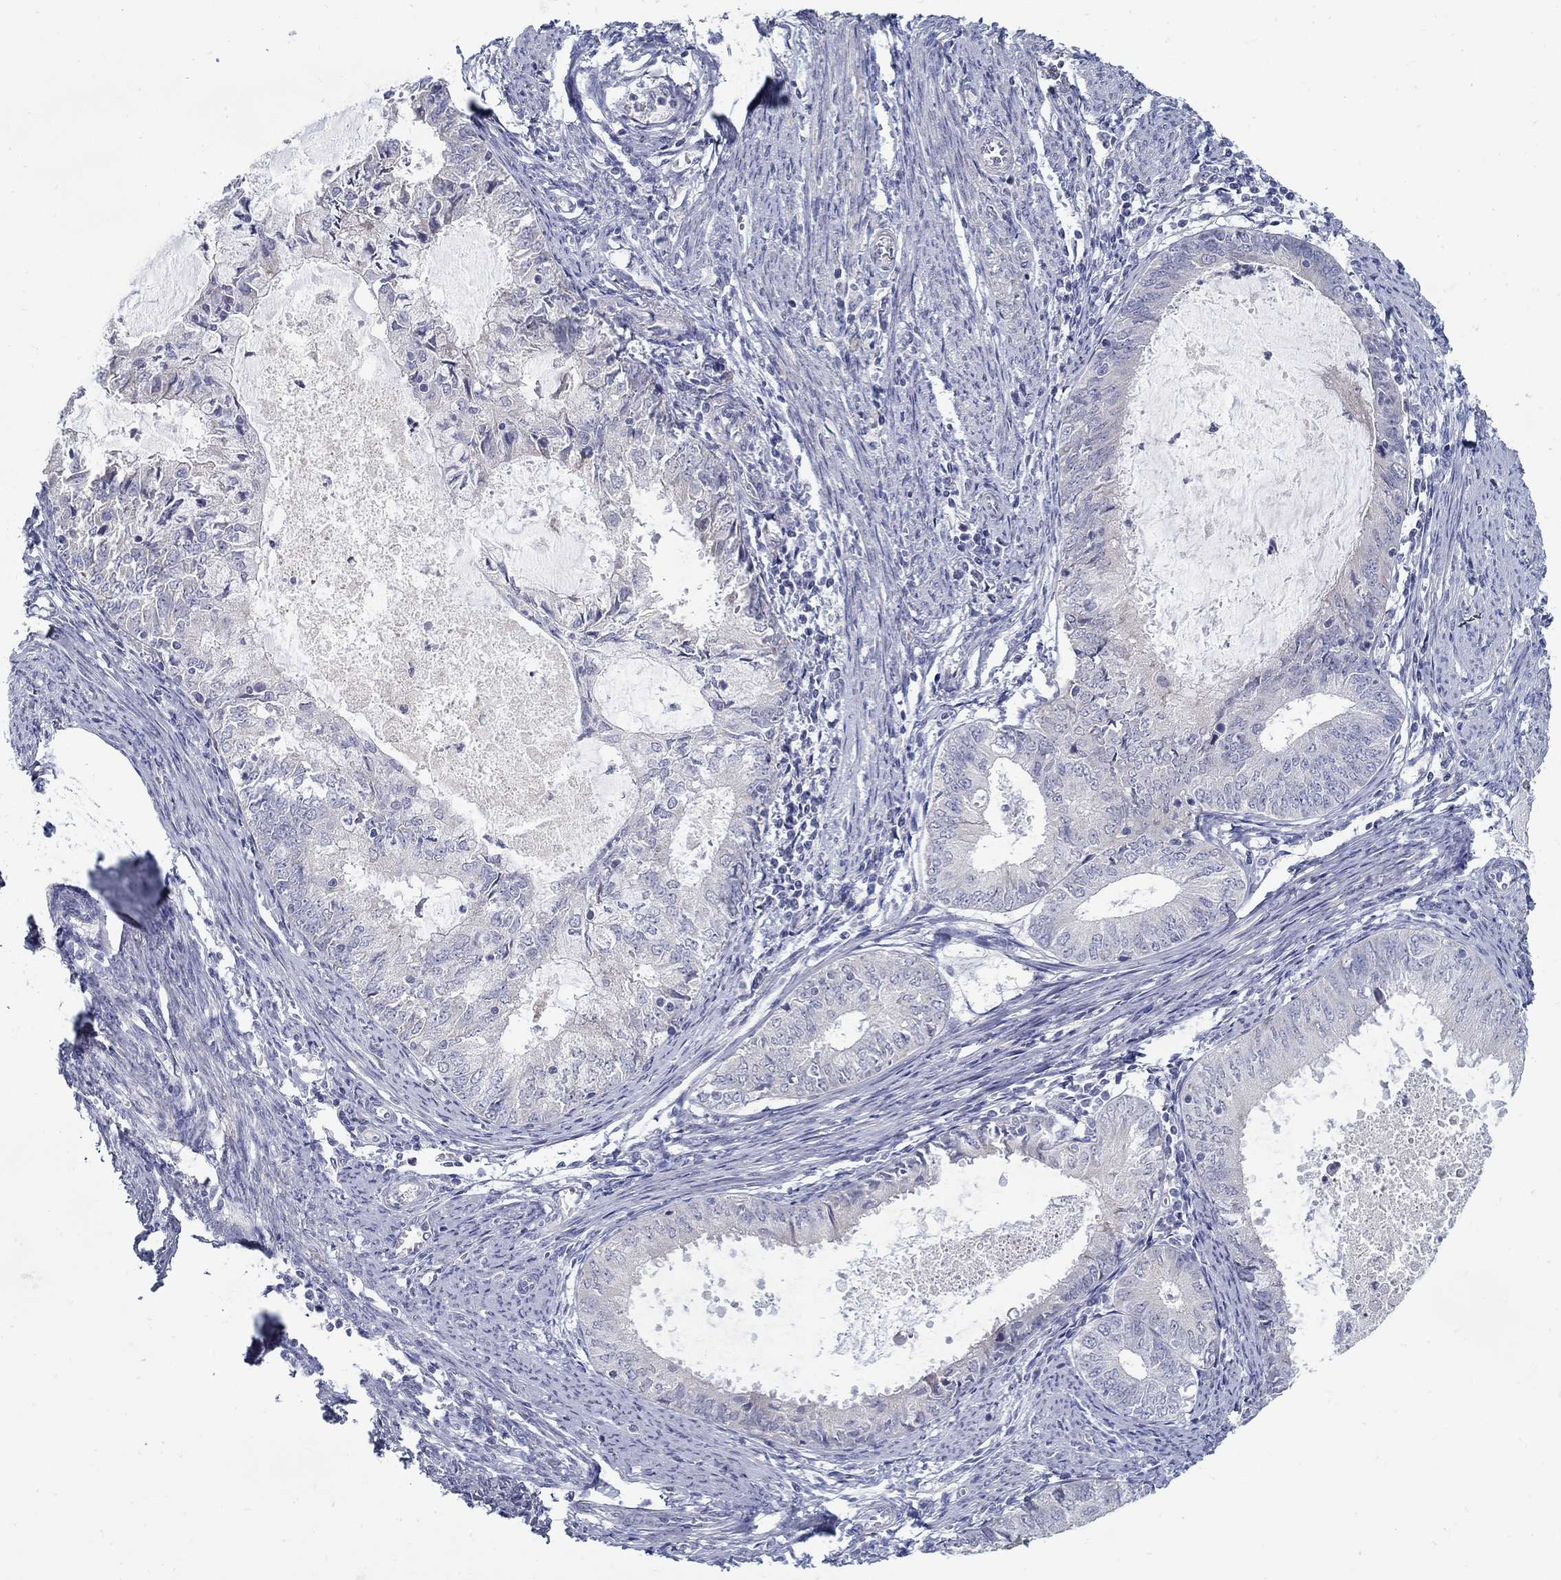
{"staining": {"intensity": "negative", "quantity": "none", "location": "none"}, "tissue": "endometrial cancer", "cell_type": "Tumor cells", "image_type": "cancer", "snomed": [{"axis": "morphology", "description": "Adenocarcinoma, NOS"}, {"axis": "topography", "description": "Endometrium"}], "caption": "Immunohistochemical staining of adenocarcinoma (endometrial) shows no significant positivity in tumor cells.", "gene": "ABCA4", "patient": {"sex": "female", "age": 57}}